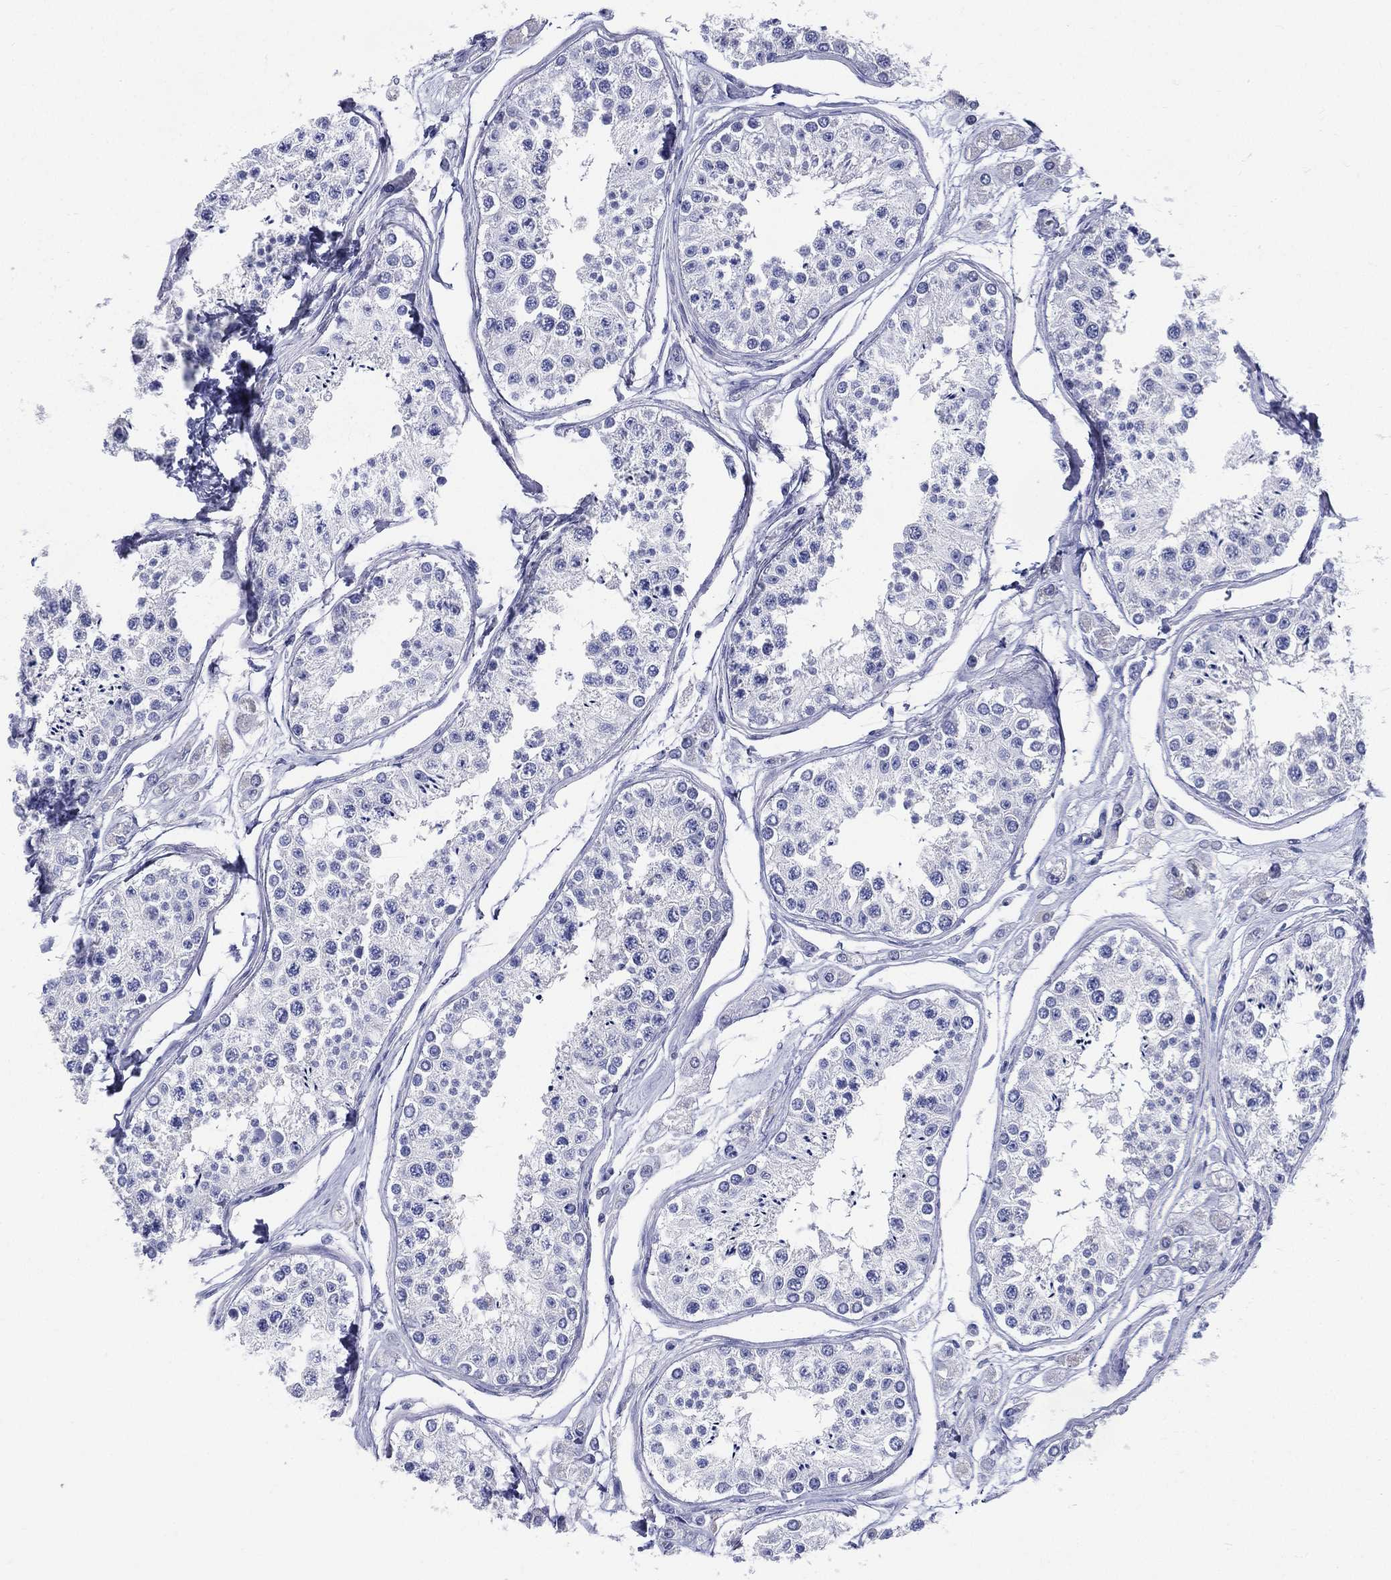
{"staining": {"intensity": "negative", "quantity": "none", "location": "none"}, "tissue": "testis", "cell_type": "Cells in seminiferous ducts", "image_type": "normal", "snomed": [{"axis": "morphology", "description": "Normal tissue, NOS"}, {"axis": "topography", "description": "Testis"}], "caption": "The image shows no staining of cells in seminiferous ducts in benign testis.", "gene": "DEFB121", "patient": {"sex": "male", "age": 25}}